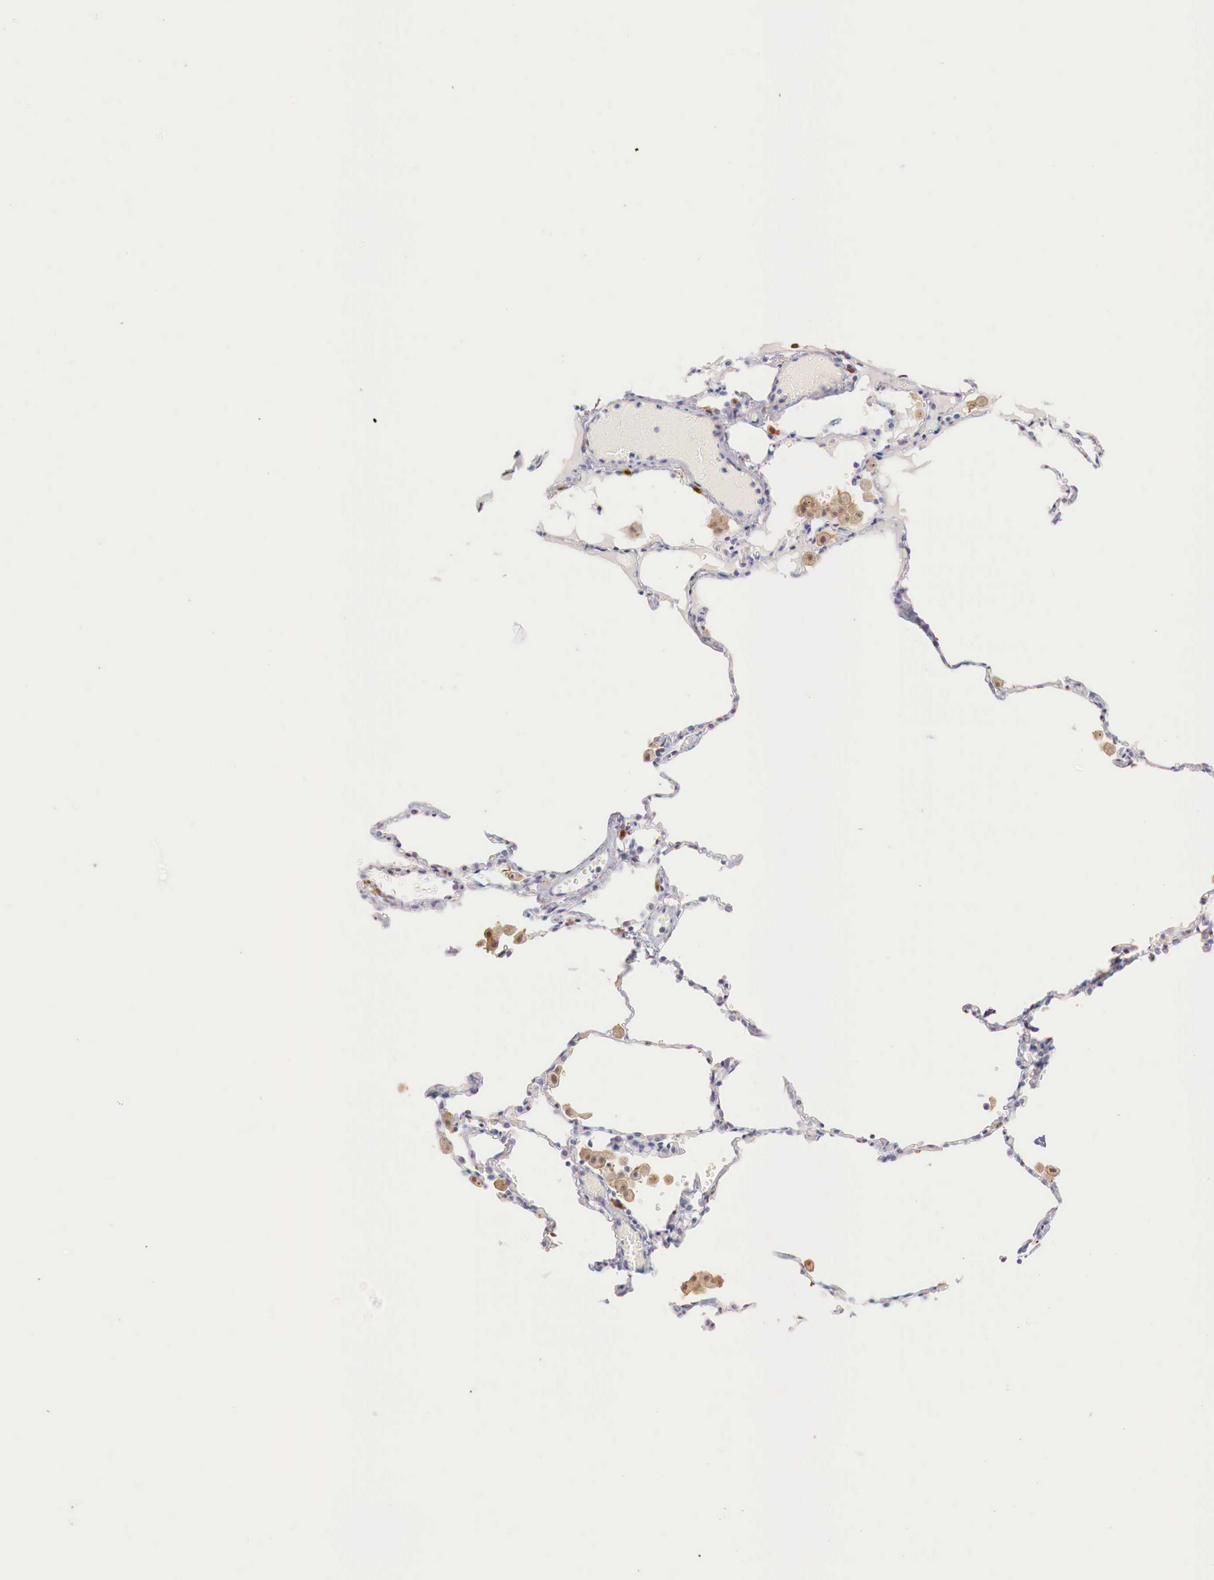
{"staining": {"intensity": "negative", "quantity": "none", "location": "none"}, "tissue": "lung cancer", "cell_type": "Tumor cells", "image_type": "cancer", "snomed": [{"axis": "morphology", "description": "Adenocarcinoma, NOS"}, {"axis": "topography", "description": "Lung"}], "caption": "Immunohistochemistry micrograph of neoplastic tissue: human lung adenocarcinoma stained with DAB (3,3'-diaminobenzidine) demonstrates no significant protein positivity in tumor cells.", "gene": "RENBP", "patient": {"sex": "male", "age": 64}}